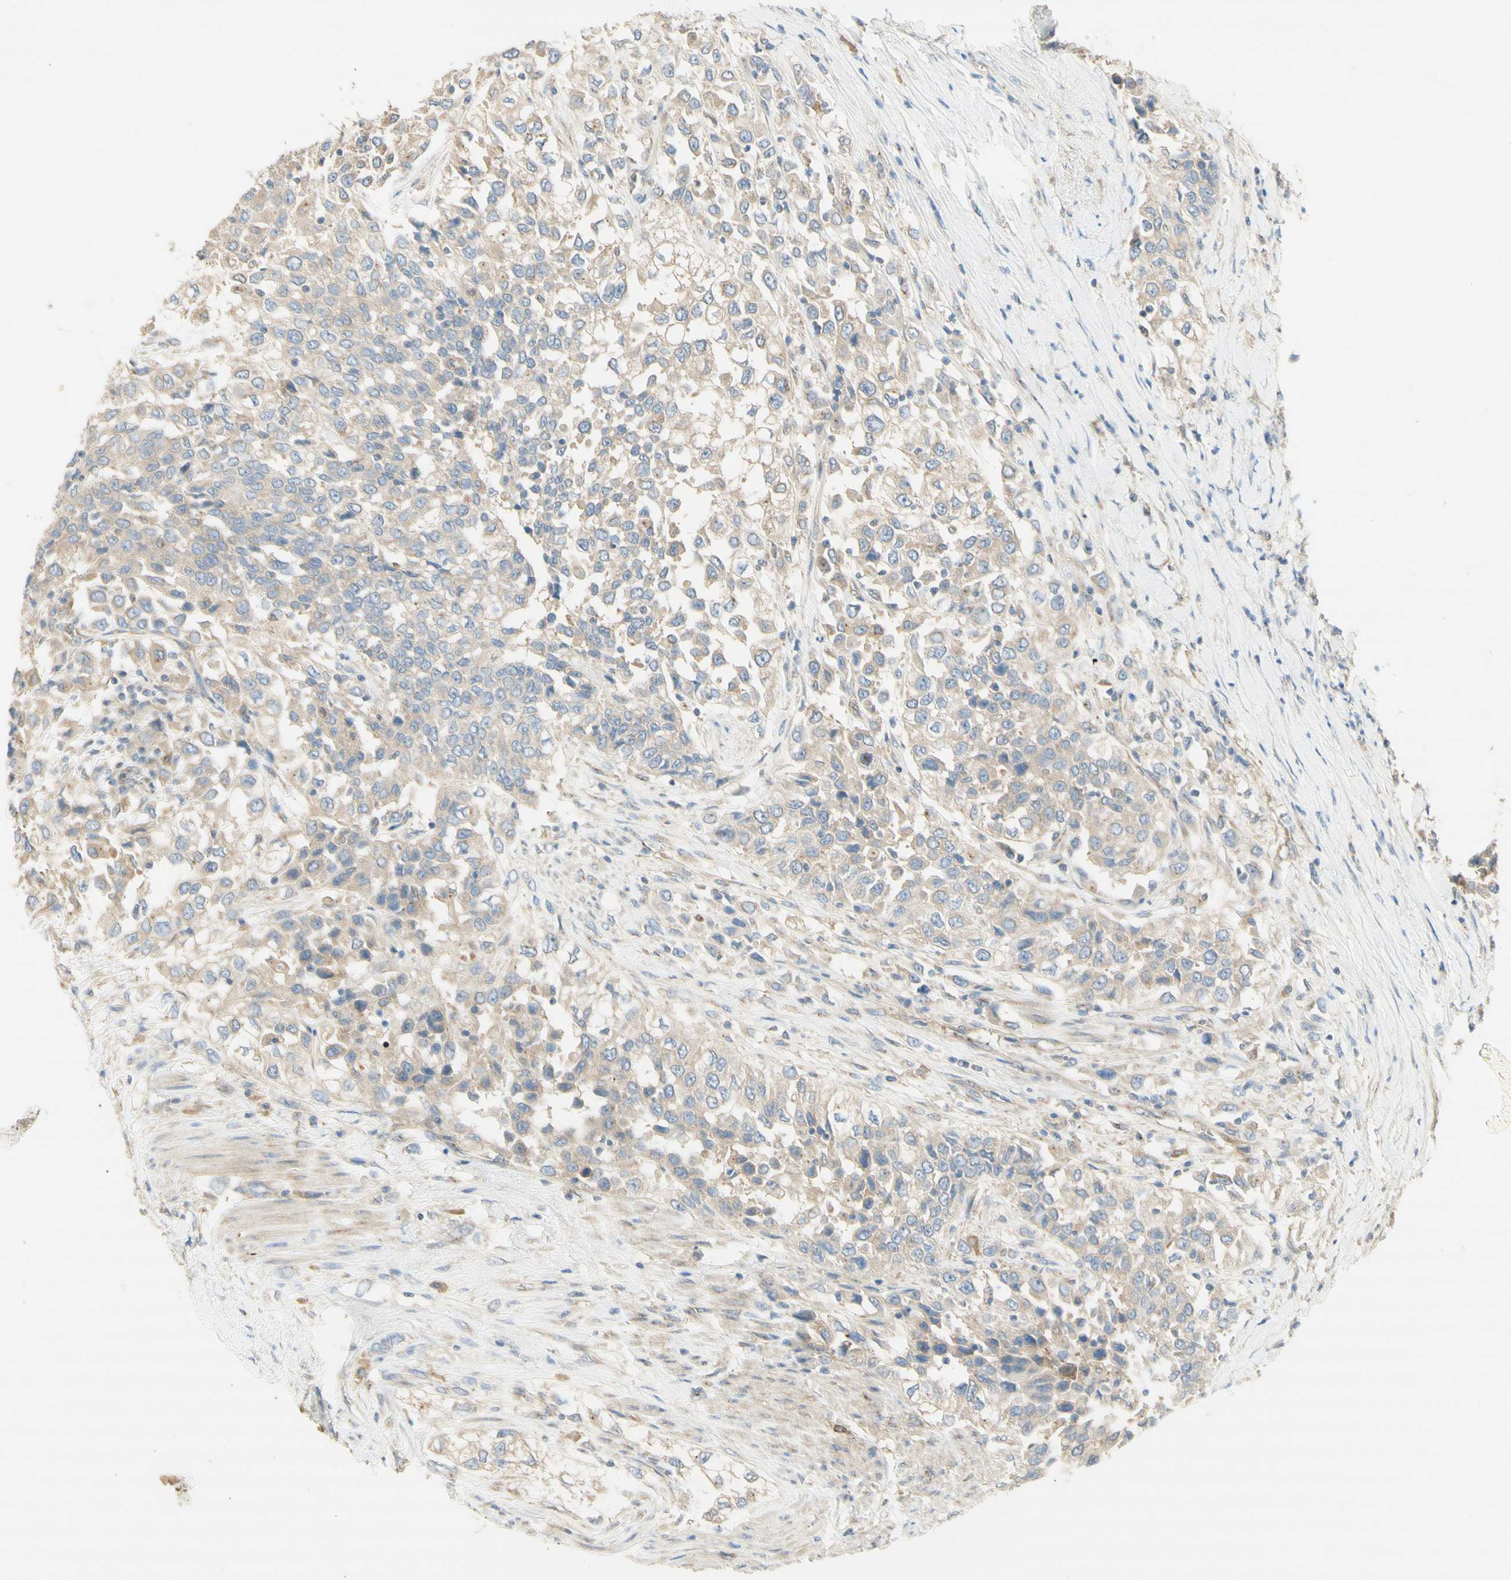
{"staining": {"intensity": "weak", "quantity": ">75%", "location": "cytoplasmic/membranous"}, "tissue": "urothelial cancer", "cell_type": "Tumor cells", "image_type": "cancer", "snomed": [{"axis": "morphology", "description": "Urothelial carcinoma, High grade"}, {"axis": "topography", "description": "Urinary bladder"}], "caption": "Human urothelial cancer stained with a brown dye demonstrates weak cytoplasmic/membranous positive positivity in about >75% of tumor cells.", "gene": "DYNC1H1", "patient": {"sex": "female", "age": 80}}